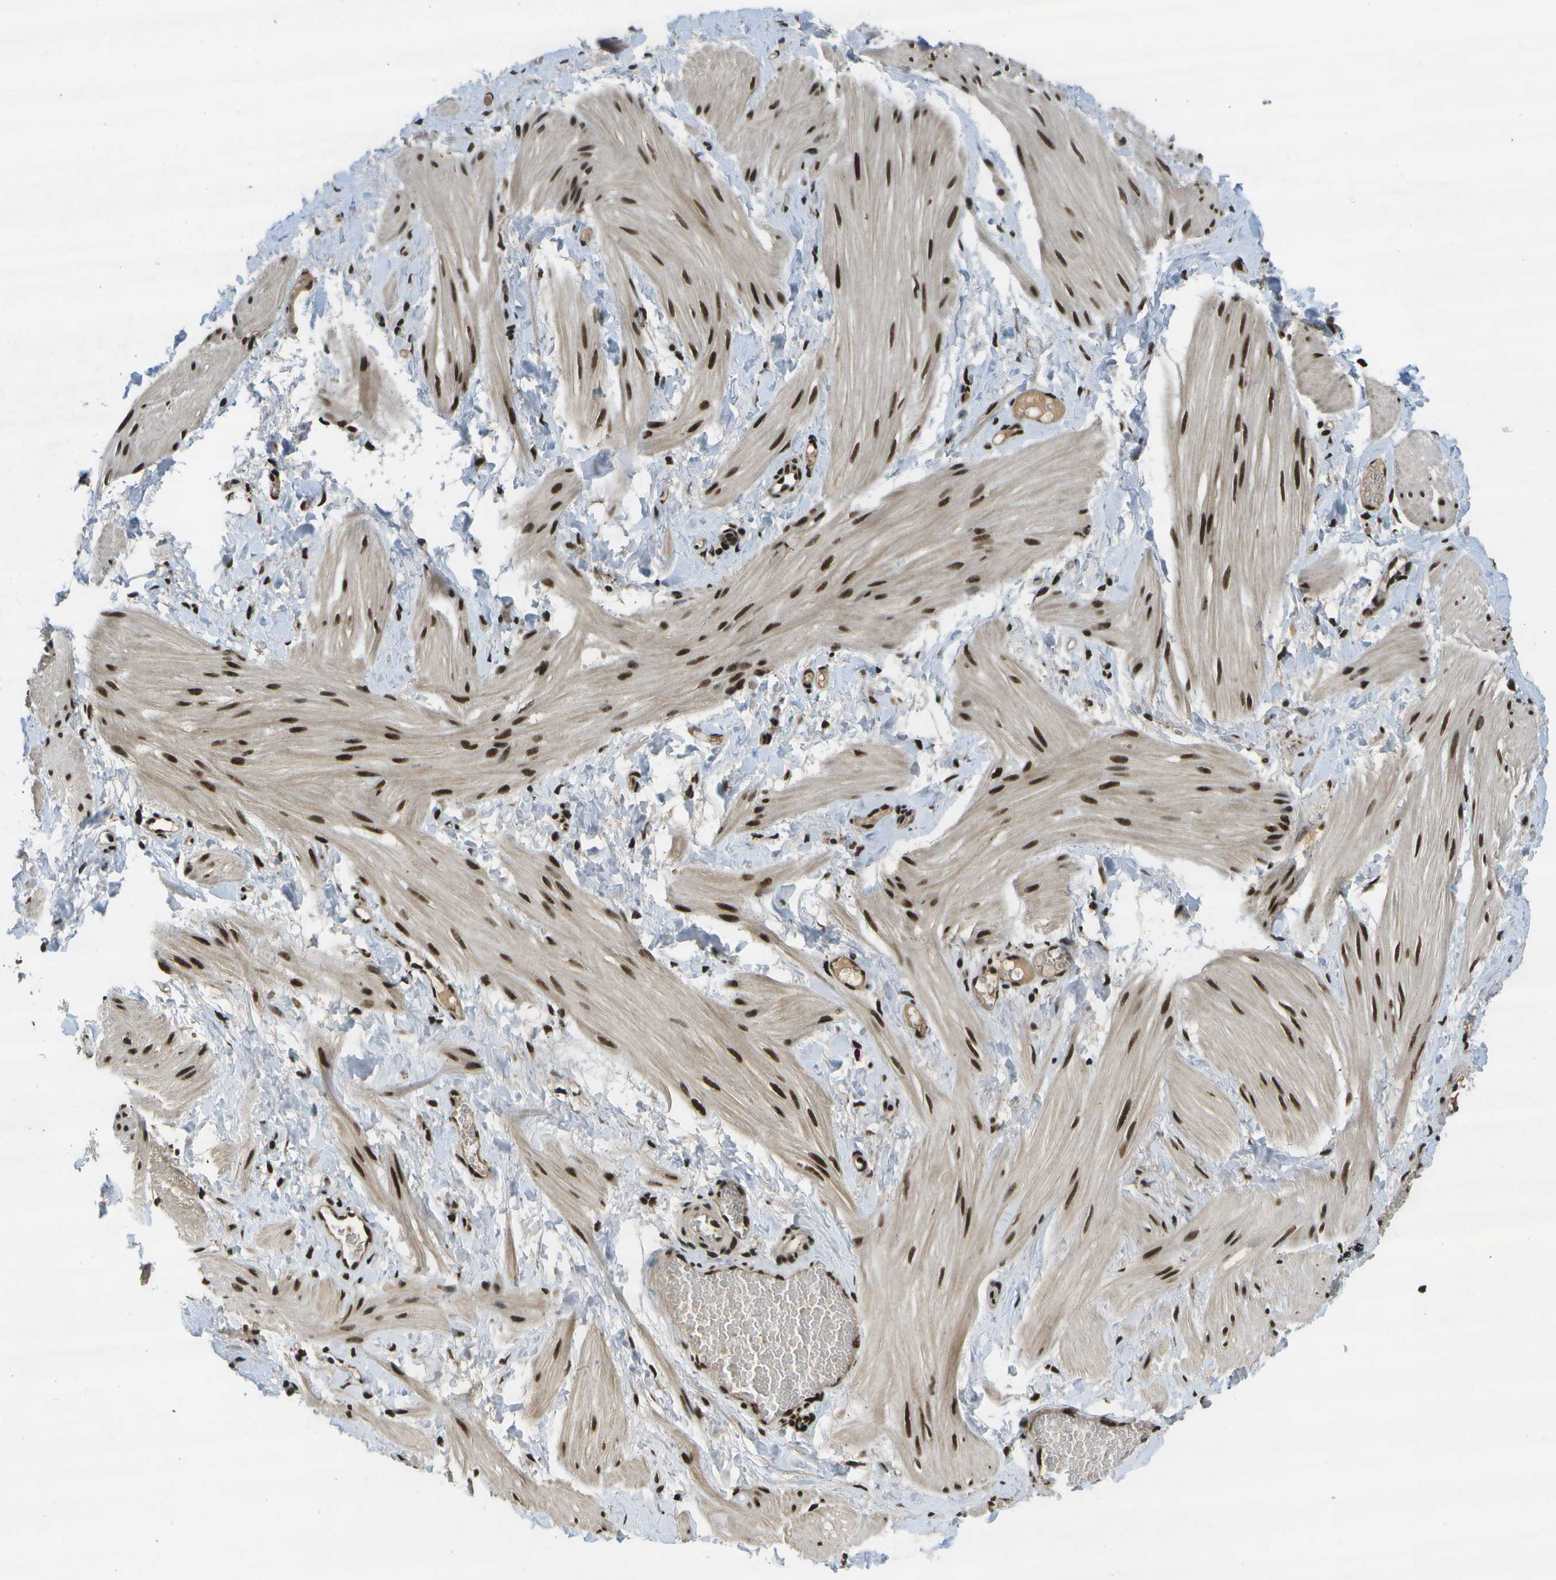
{"staining": {"intensity": "strong", "quantity": ">75%", "location": "nuclear"}, "tissue": "smooth muscle", "cell_type": "Smooth muscle cells", "image_type": "normal", "snomed": [{"axis": "morphology", "description": "Normal tissue, NOS"}, {"axis": "topography", "description": "Smooth muscle"}], "caption": "A high-resolution histopathology image shows IHC staining of normal smooth muscle, which exhibits strong nuclear positivity in approximately >75% of smooth muscle cells. (DAB IHC, brown staining for protein, blue staining for nuclei).", "gene": "GANC", "patient": {"sex": "male", "age": 16}}